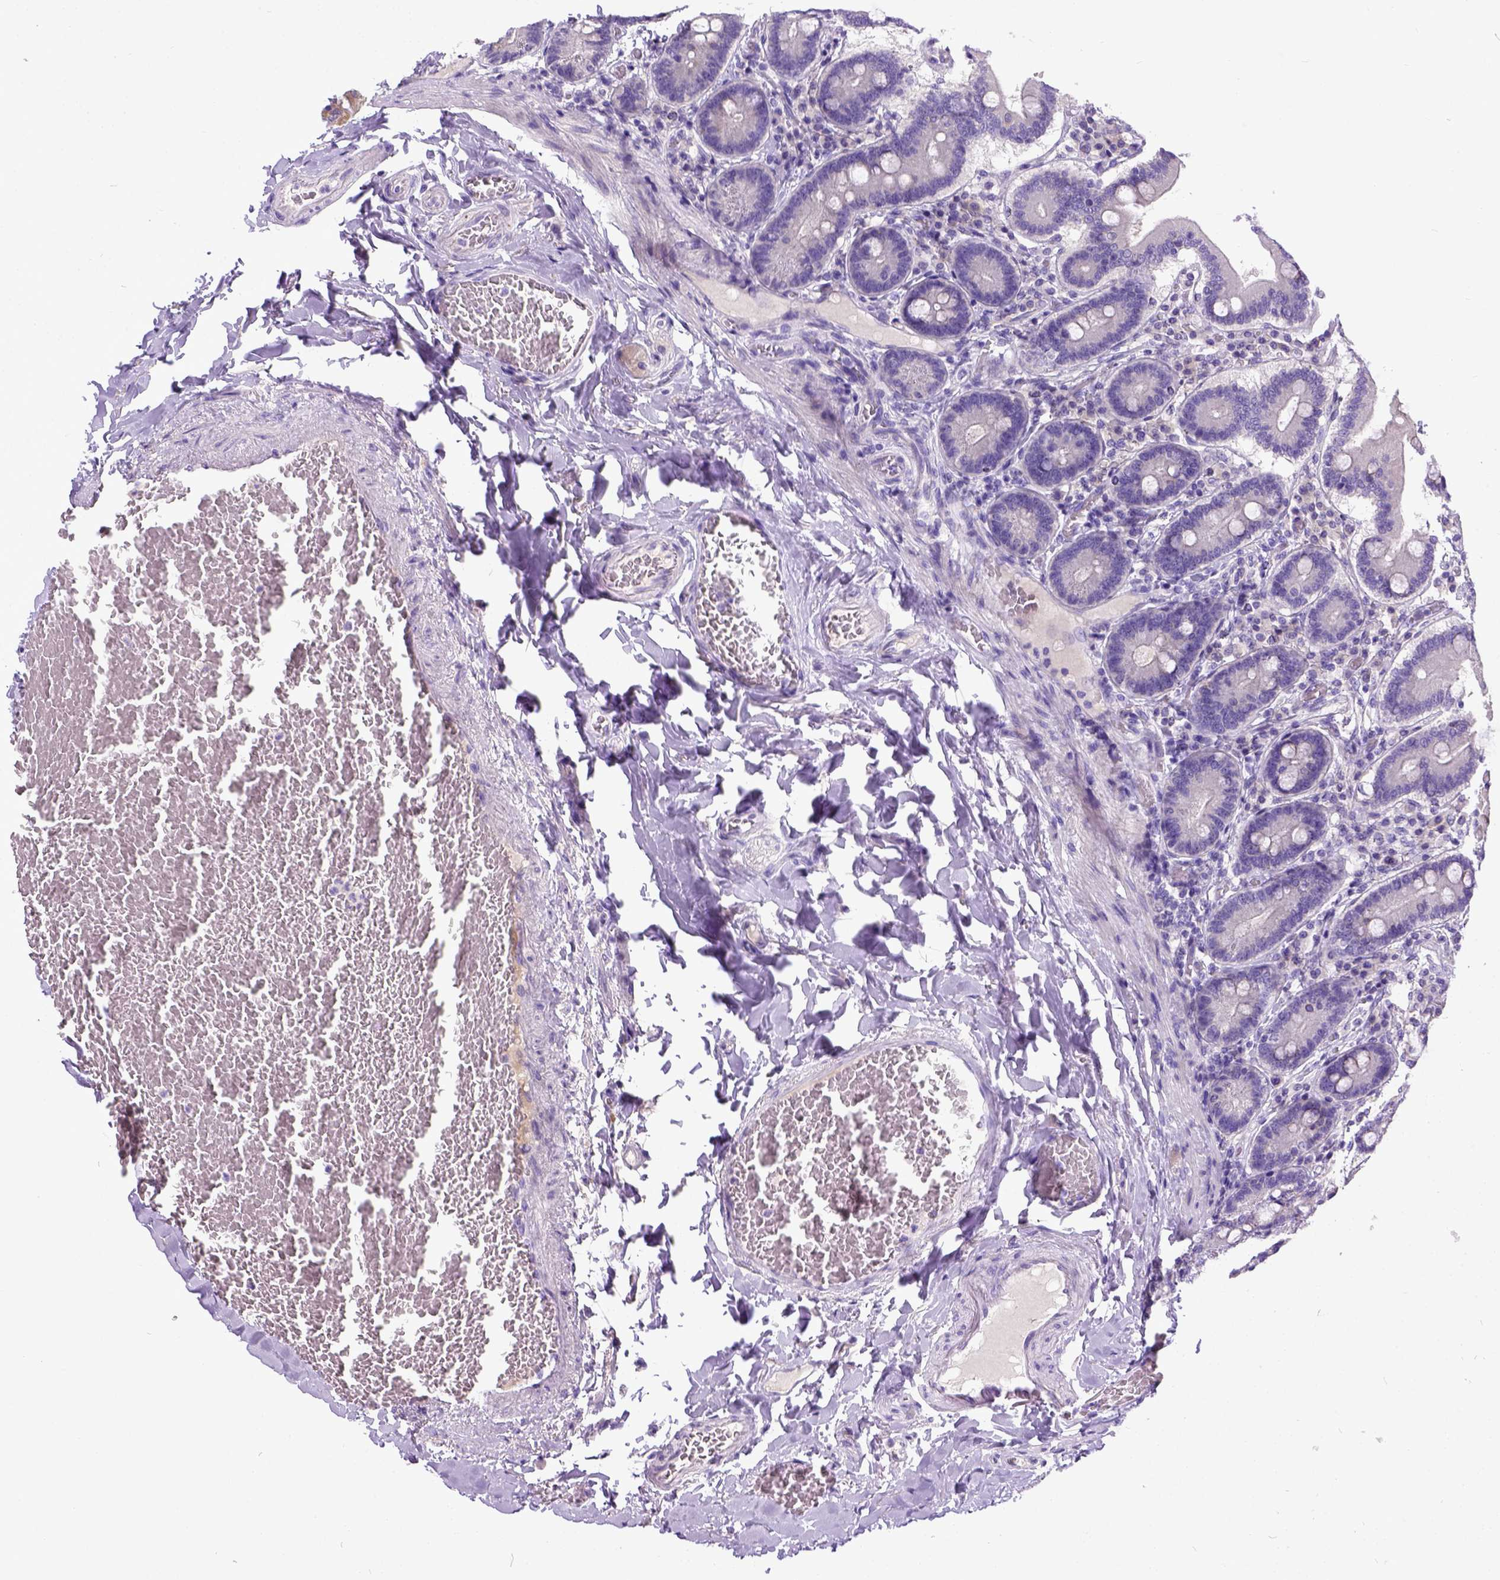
{"staining": {"intensity": "weak", "quantity": "<25%", "location": "nuclear"}, "tissue": "duodenum", "cell_type": "Glandular cells", "image_type": "normal", "snomed": [{"axis": "morphology", "description": "Normal tissue, NOS"}, {"axis": "topography", "description": "Duodenum"}], "caption": "High power microscopy photomicrograph of an immunohistochemistry (IHC) image of normal duodenum, revealing no significant positivity in glandular cells.", "gene": "NEK5", "patient": {"sex": "female", "age": 62}}